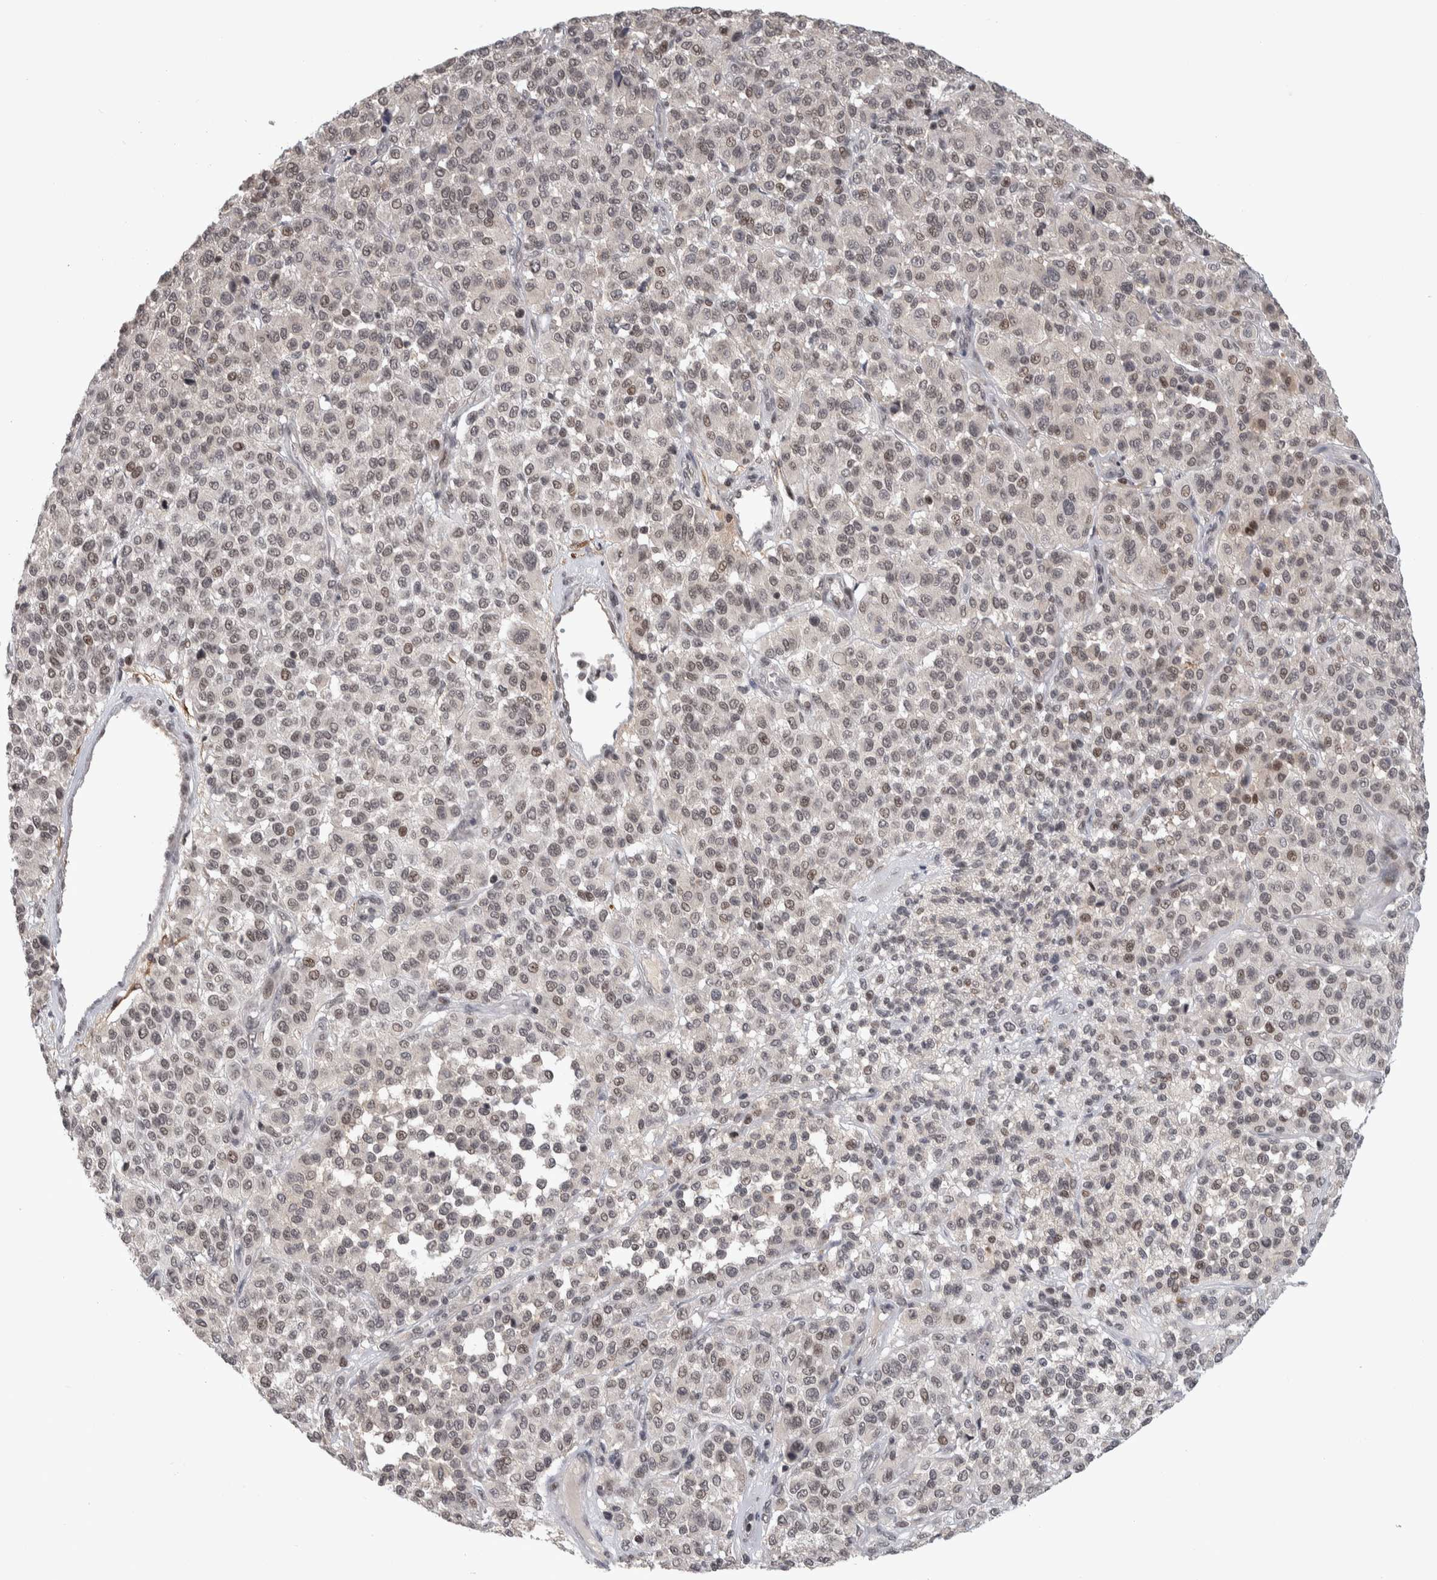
{"staining": {"intensity": "weak", "quantity": ">75%", "location": "nuclear"}, "tissue": "melanoma", "cell_type": "Tumor cells", "image_type": "cancer", "snomed": [{"axis": "morphology", "description": "Malignant melanoma, Metastatic site"}, {"axis": "topography", "description": "Pancreas"}], "caption": "Immunohistochemical staining of human melanoma reveals weak nuclear protein positivity in about >75% of tumor cells.", "gene": "ZSCAN21", "patient": {"sex": "female", "age": 30}}